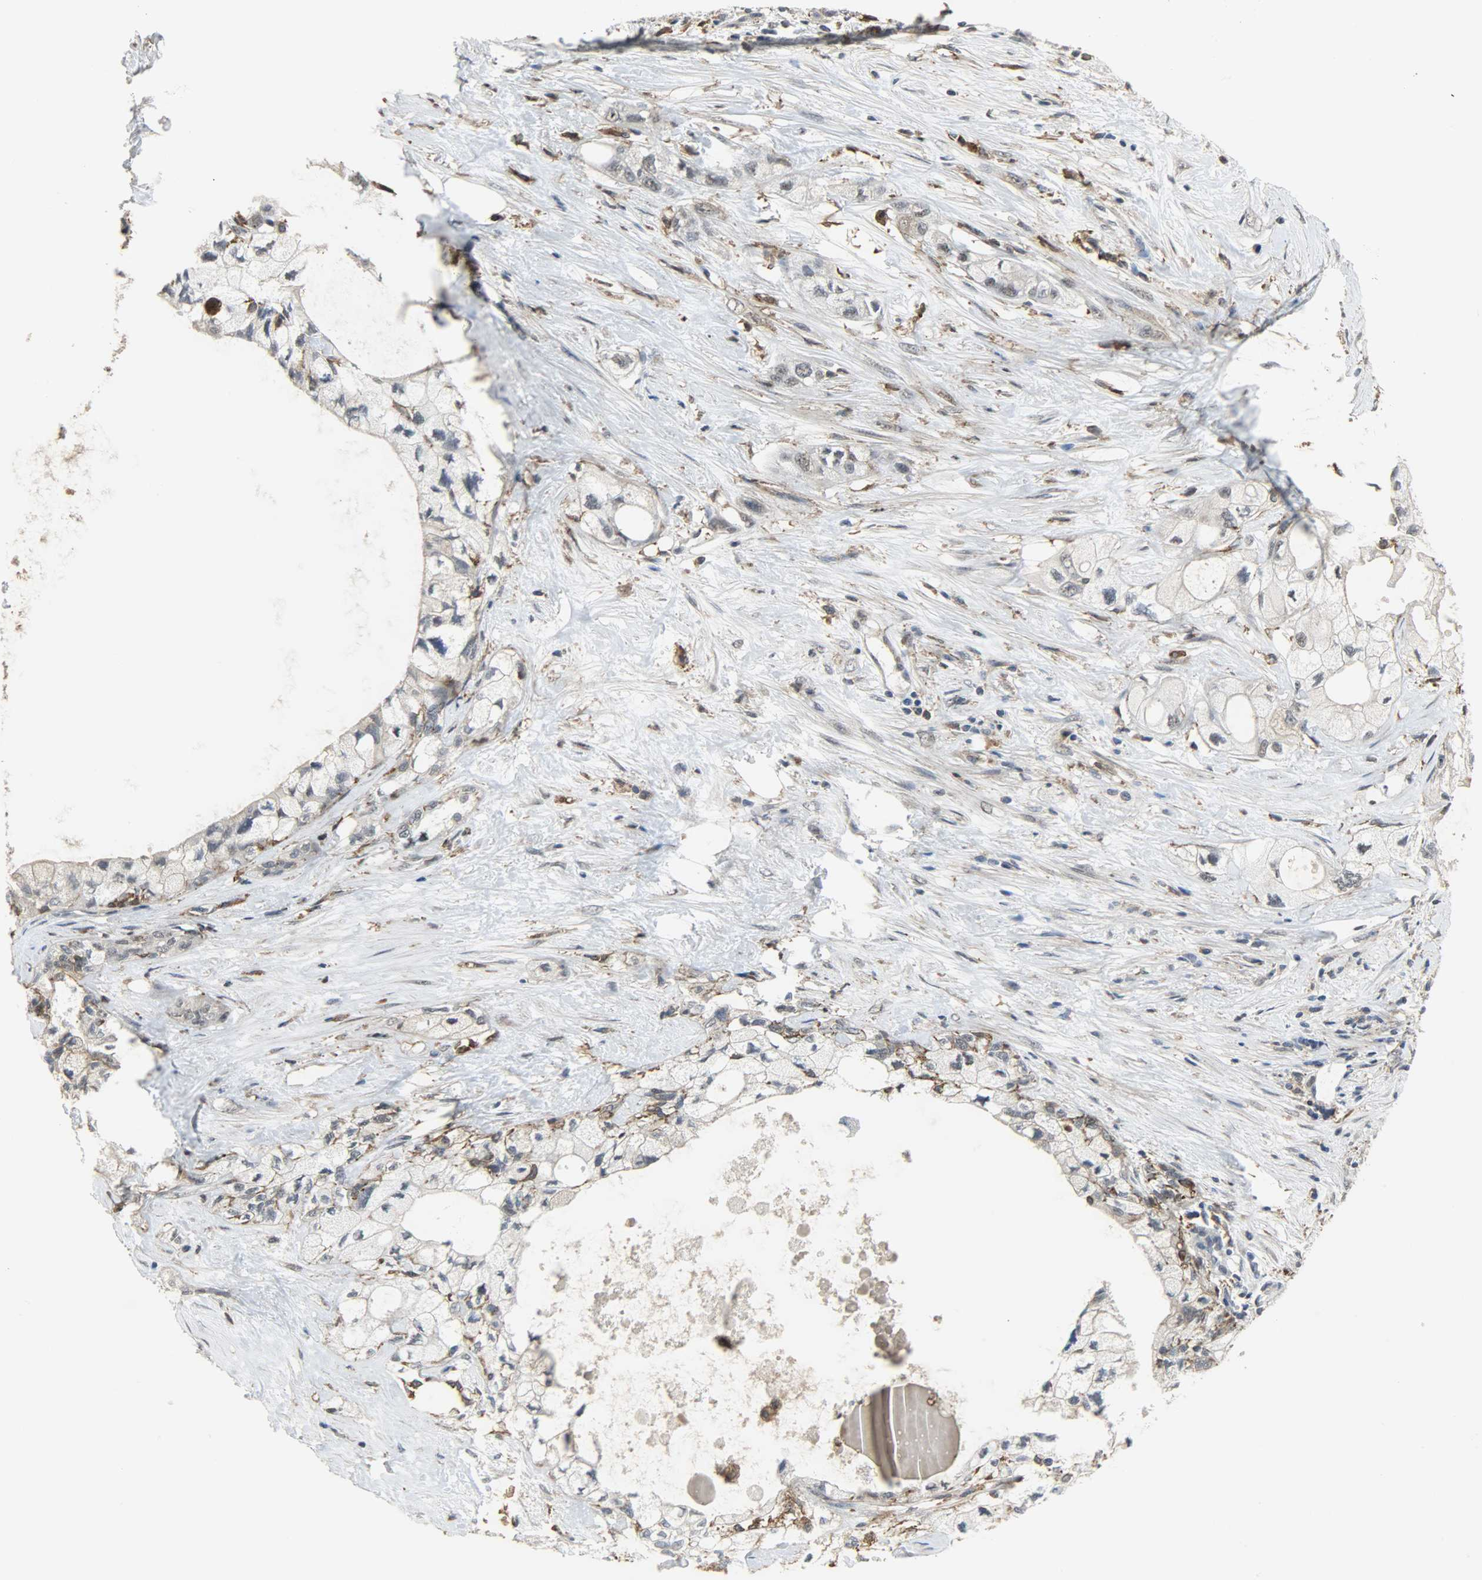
{"staining": {"intensity": "negative", "quantity": "none", "location": "none"}, "tissue": "pancreatic cancer", "cell_type": "Tumor cells", "image_type": "cancer", "snomed": [{"axis": "morphology", "description": "Adenocarcinoma, NOS"}, {"axis": "topography", "description": "Pancreas"}], "caption": "Human pancreatic adenocarcinoma stained for a protein using immunohistochemistry (IHC) exhibits no expression in tumor cells.", "gene": "SKAP2", "patient": {"sex": "male", "age": 70}}